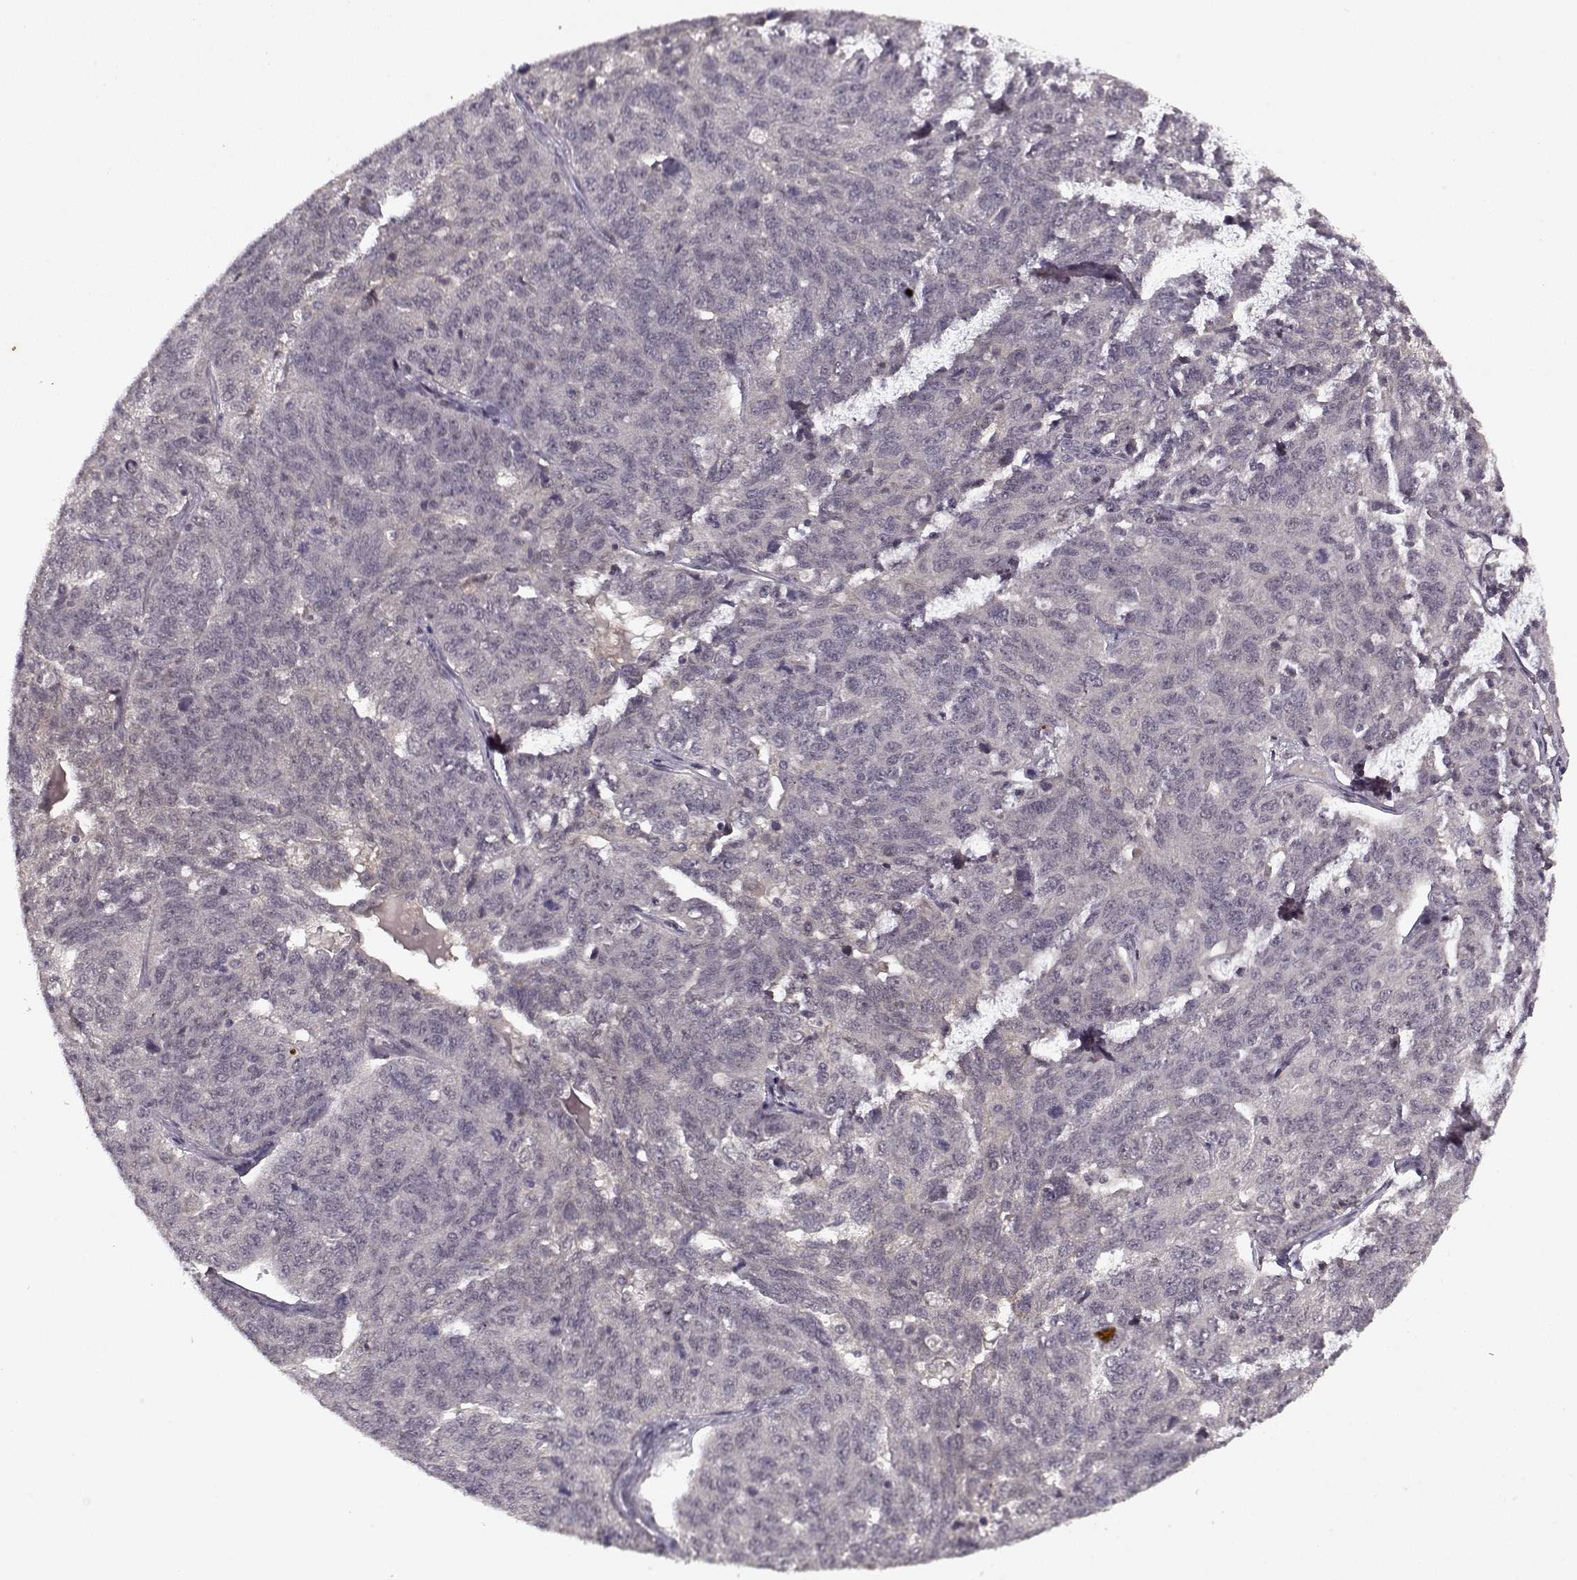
{"staining": {"intensity": "negative", "quantity": "none", "location": "none"}, "tissue": "ovarian cancer", "cell_type": "Tumor cells", "image_type": "cancer", "snomed": [{"axis": "morphology", "description": "Cystadenocarcinoma, serous, NOS"}, {"axis": "topography", "description": "Ovary"}], "caption": "The immunohistochemistry histopathology image has no significant expression in tumor cells of serous cystadenocarcinoma (ovarian) tissue. Nuclei are stained in blue.", "gene": "DENND4B", "patient": {"sex": "female", "age": 71}}